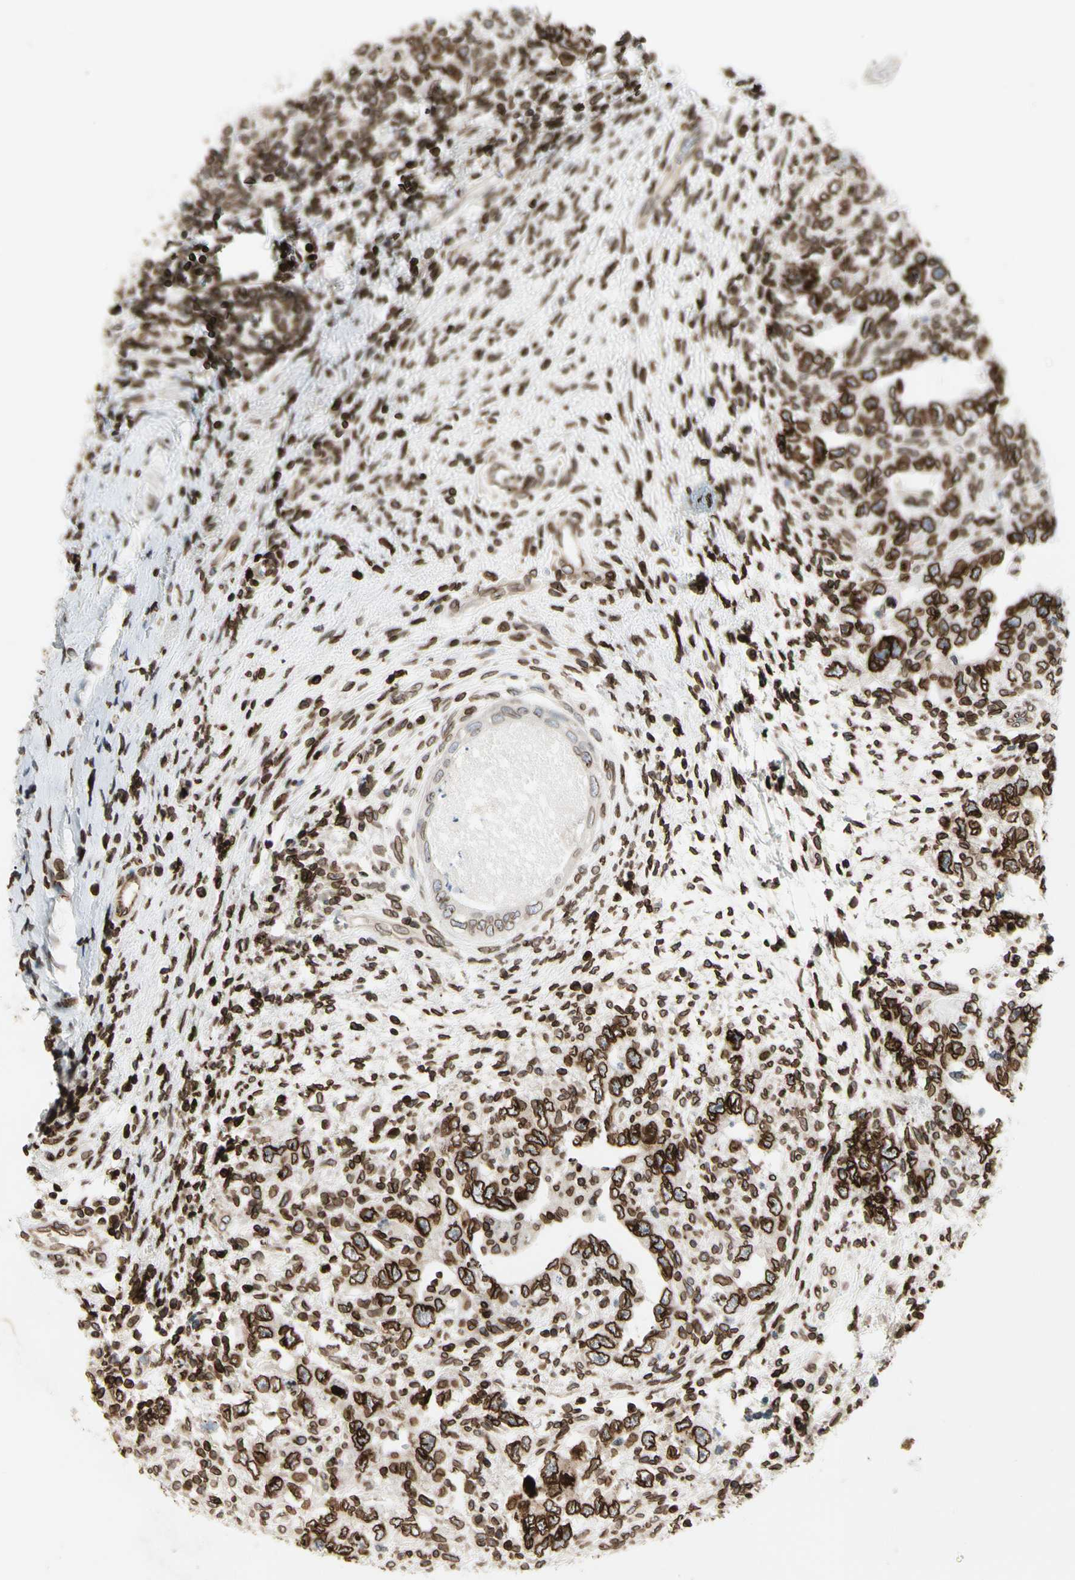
{"staining": {"intensity": "strong", "quantity": ">75%", "location": "cytoplasmic/membranous,nuclear"}, "tissue": "testis cancer", "cell_type": "Tumor cells", "image_type": "cancer", "snomed": [{"axis": "morphology", "description": "Carcinoma, Embryonal, NOS"}, {"axis": "topography", "description": "Testis"}], "caption": "IHC (DAB (3,3'-diaminobenzidine)) staining of testis cancer demonstrates strong cytoplasmic/membranous and nuclear protein expression in about >75% of tumor cells.", "gene": "TMPO", "patient": {"sex": "male", "age": 26}}